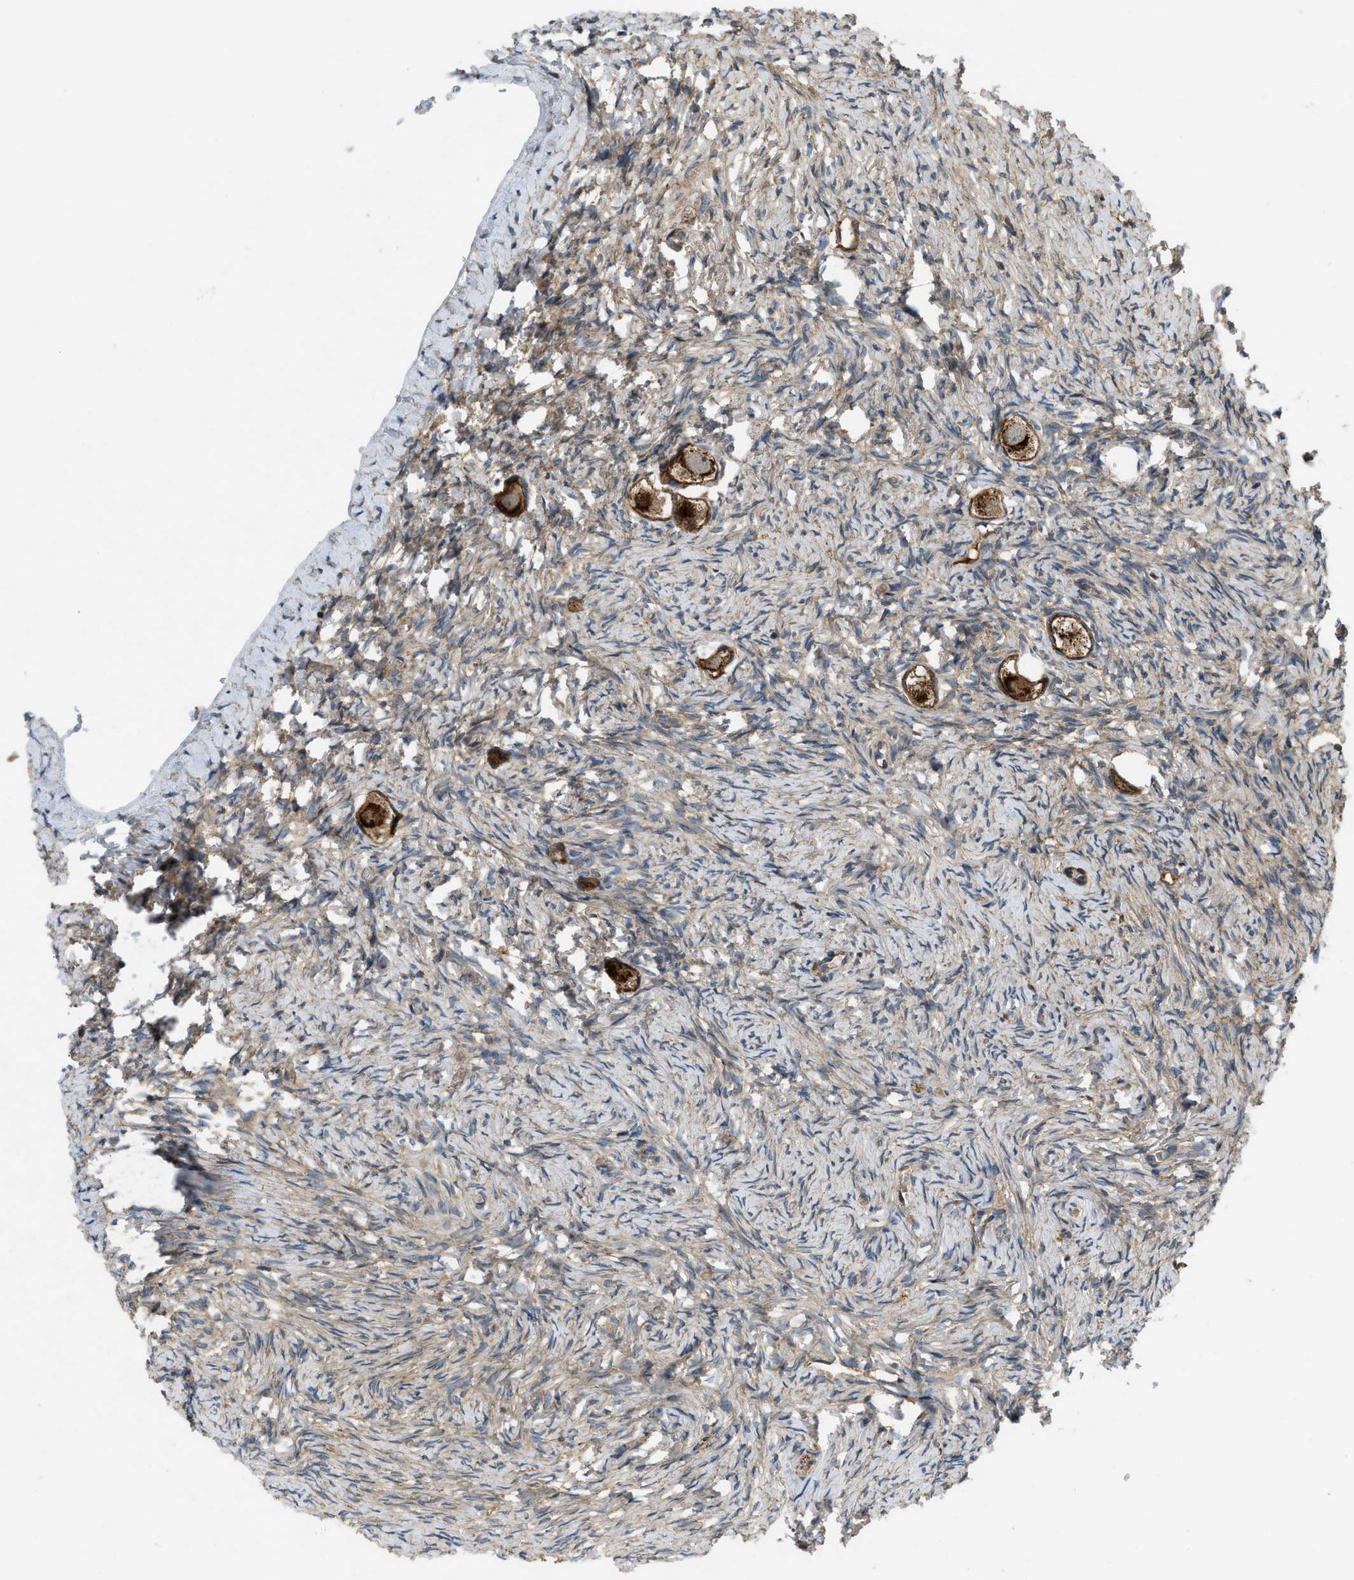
{"staining": {"intensity": "strong", "quantity": ">75%", "location": "cytoplasmic/membranous"}, "tissue": "ovary", "cell_type": "Follicle cells", "image_type": "normal", "snomed": [{"axis": "morphology", "description": "Normal tissue, NOS"}, {"axis": "topography", "description": "Ovary"}], "caption": "Immunohistochemical staining of normal ovary reveals >75% levels of strong cytoplasmic/membranous protein expression in about >75% of follicle cells.", "gene": "CNNM3", "patient": {"sex": "female", "age": 27}}